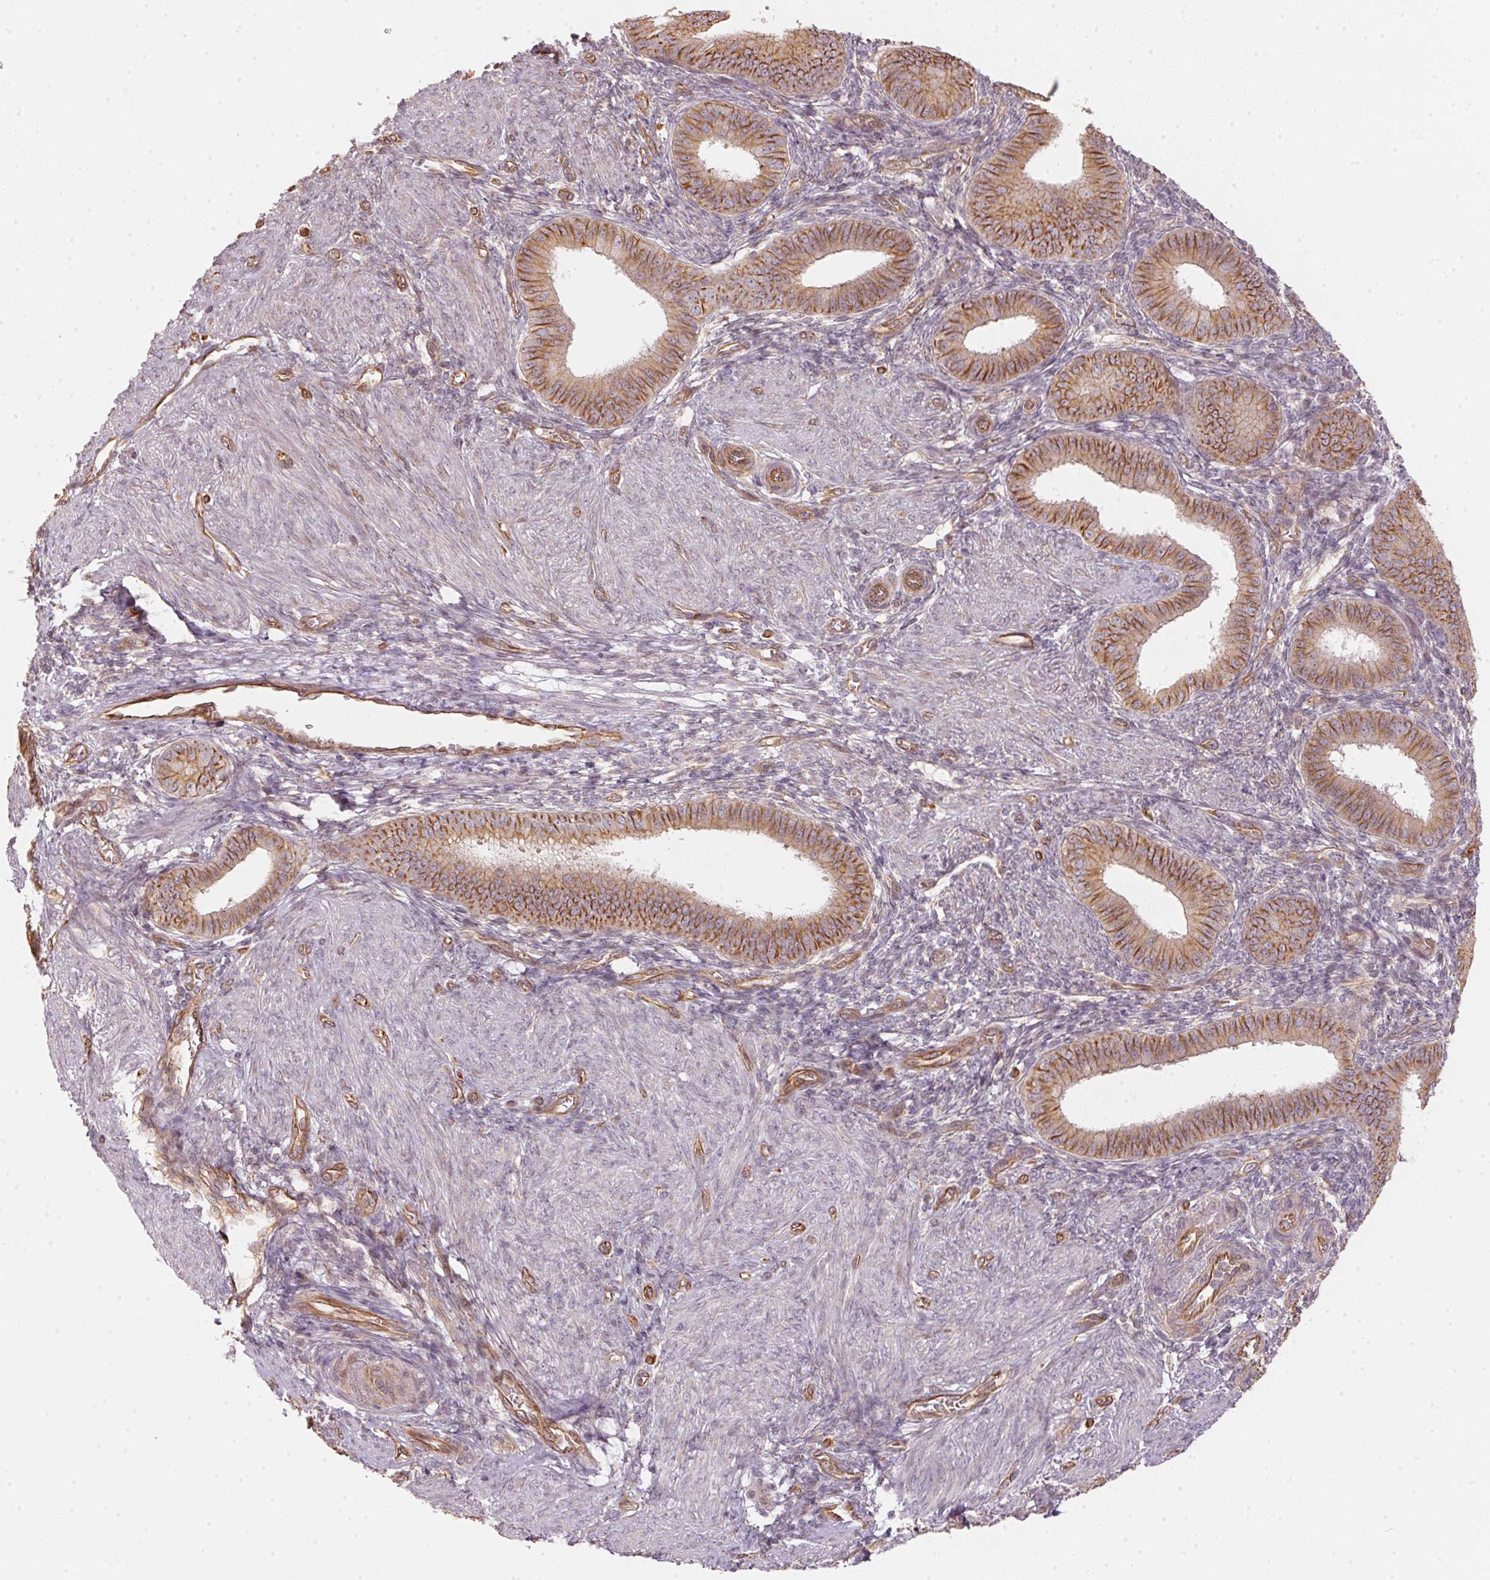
{"staining": {"intensity": "moderate", "quantity": "25%-75%", "location": "cytoplasmic/membranous"}, "tissue": "endometrium", "cell_type": "Cells in endometrial stroma", "image_type": "normal", "snomed": [{"axis": "morphology", "description": "Normal tissue, NOS"}, {"axis": "topography", "description": "Endometrium"}], "caption": "Protein expression analysis of normal endometrium demonstrates moderate cytoplasmic/membranous positivity in approximately 25%-75% of cells in endometrial stroma.", "gene": "FOXR2", "patient": {"sex": "female", "age": 39}}